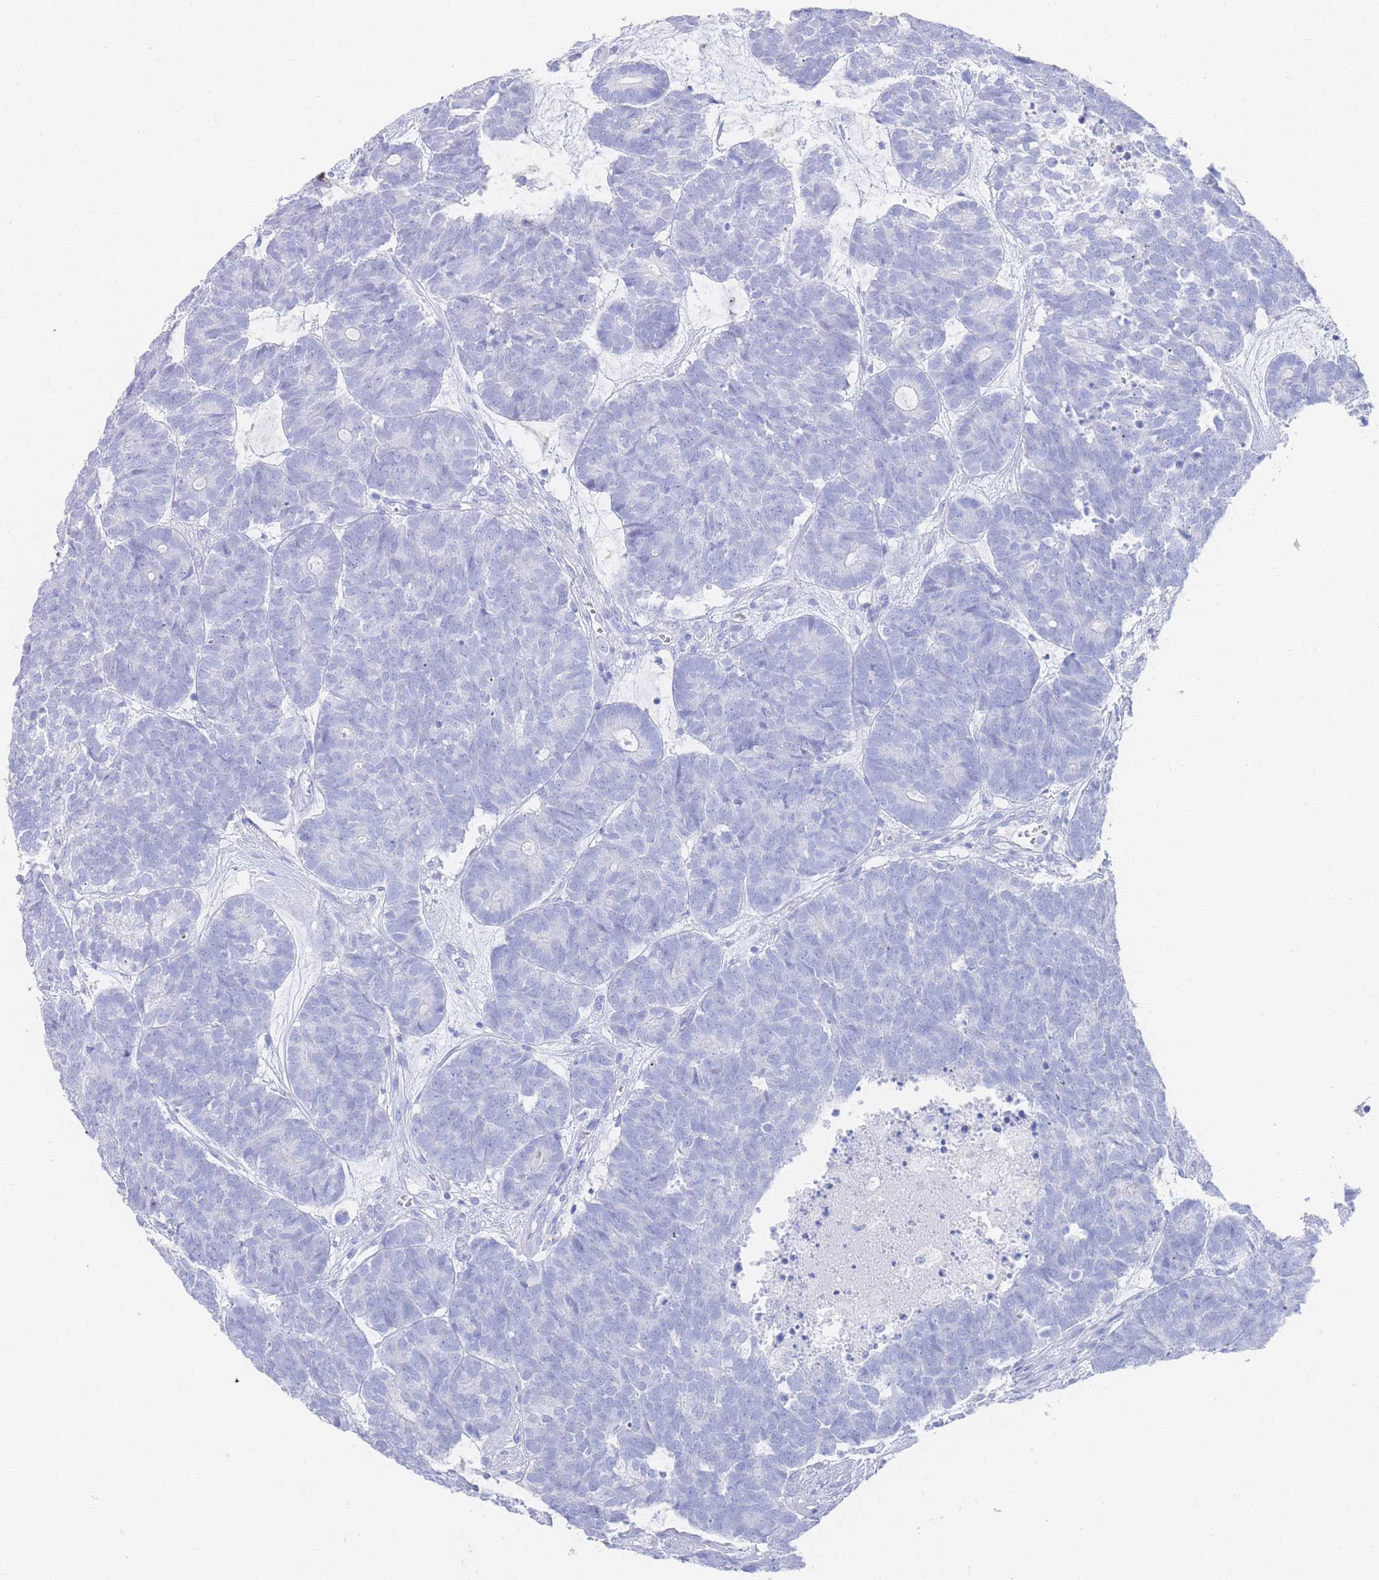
{"staining": {"intensity": "negative", "quantity": "none", "location": "none"}, "tissue": "head and neck cancer", "cell_type": "Tumor cells", "image_type": "cancer", "snomed": [{"axis": "morphology", "description": "Adenocarcinoma, NOS"}, {"axis": "topography", "description": "Head-Neck"}], "caption": "Image shows no protein staining in tumor cells of head and neck cancer (adenocarcinoma) tissue.", "gene": "LRRC37A", "patient": {"sex": "female", "age": 81}}